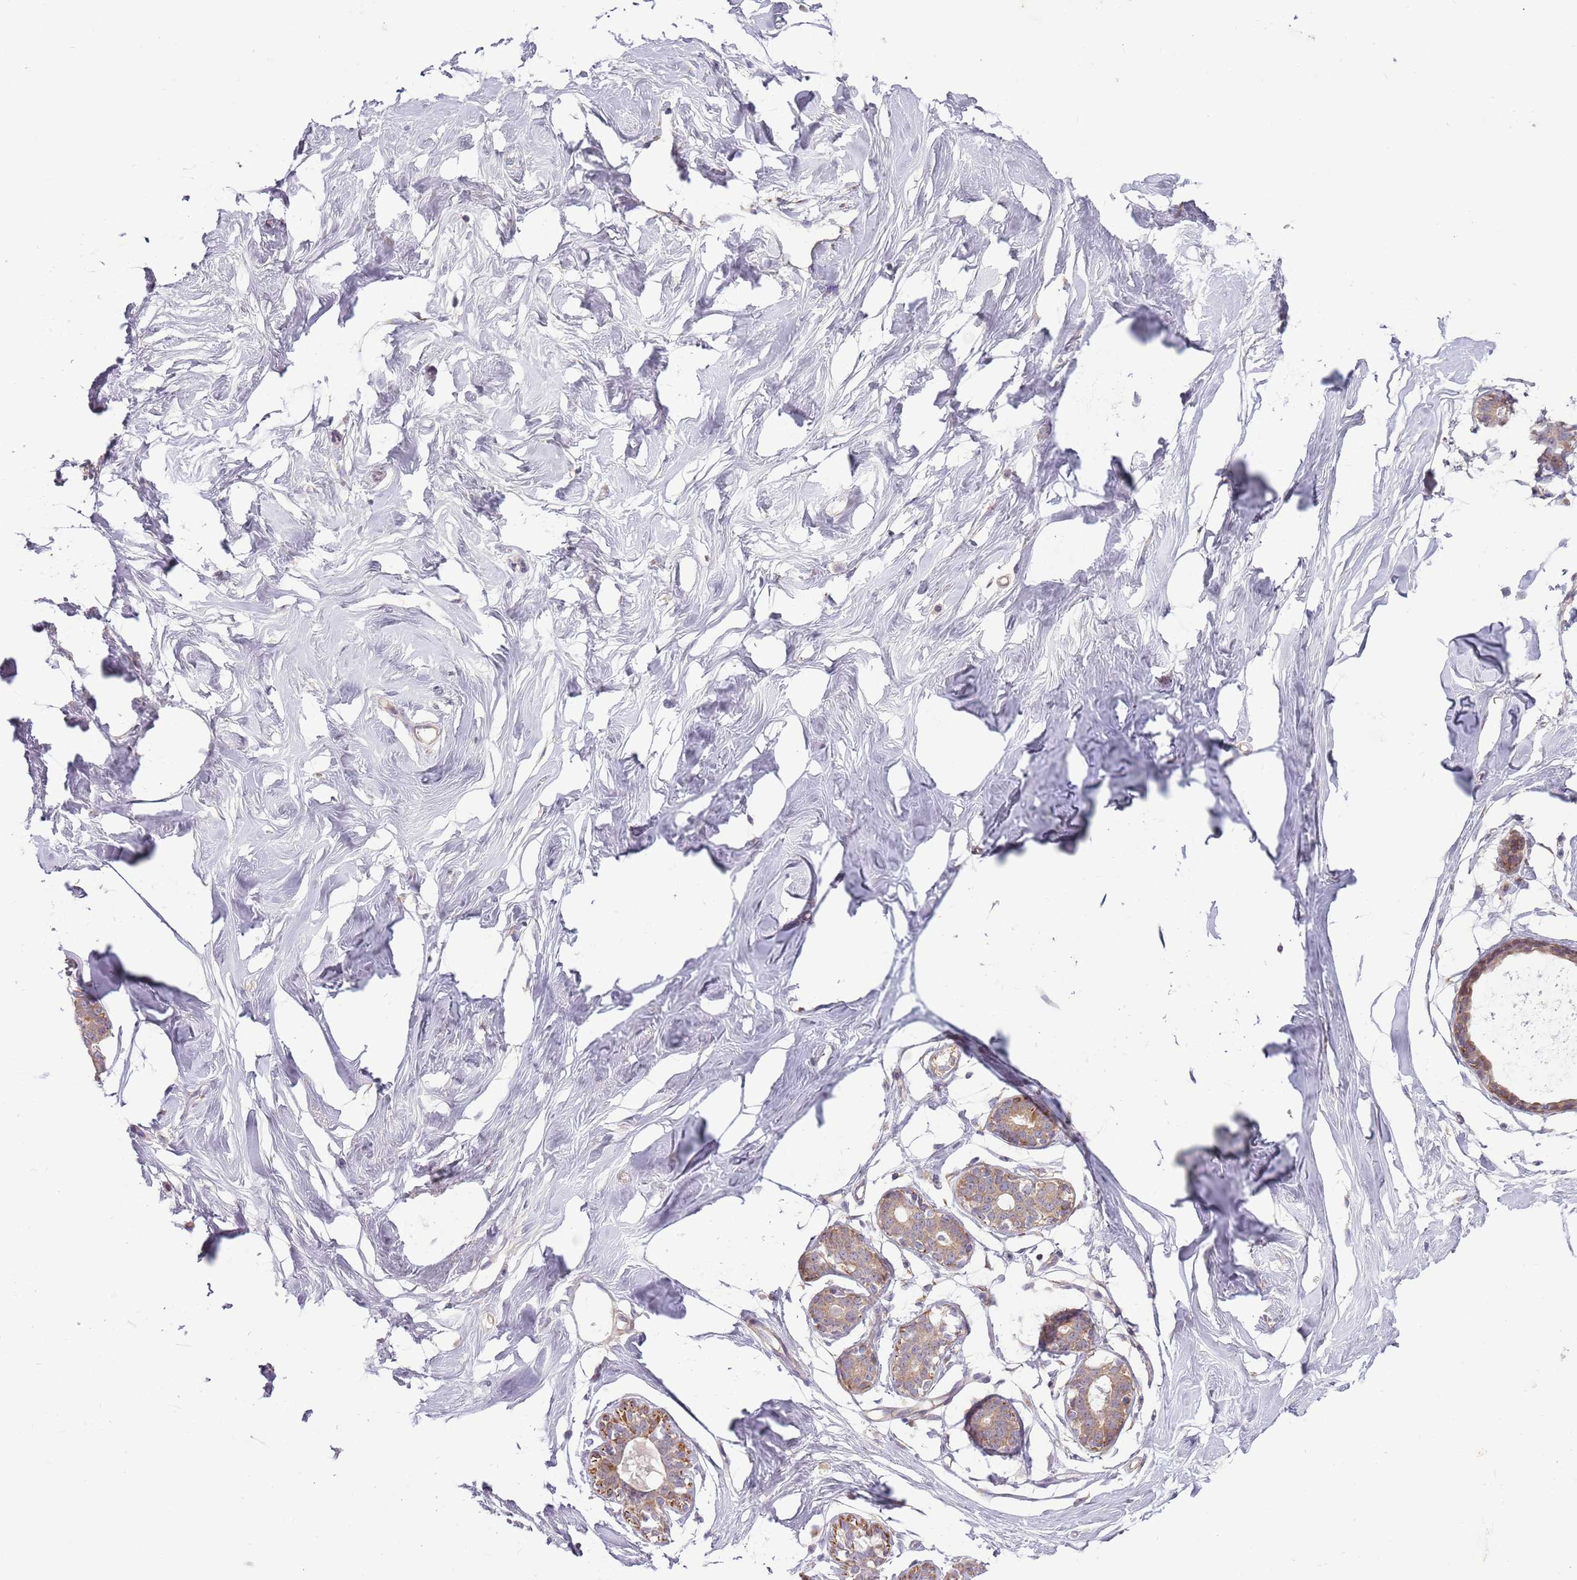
{"staining": {"intensity": "negative", "quantity": "none", "location": "none"}, "tissue": "breast", "cell_type": "Adipocytes", "image_type": "normal", "snomed": [{"axis": "morphology", "description": "Normal tissue, NOS"}, {"axis": "morphology", "description": "Adenoma, NOS"}, {"axis": "topography", "description": "Breast"}], "caption": "Immunohistochemistry (IHC) photomicrograph of benign human breast stained for a protein (brown), which shows no staining in adipocytes.", "gene": "DTD2", "patient": {"sex": "female", "age": 23}}